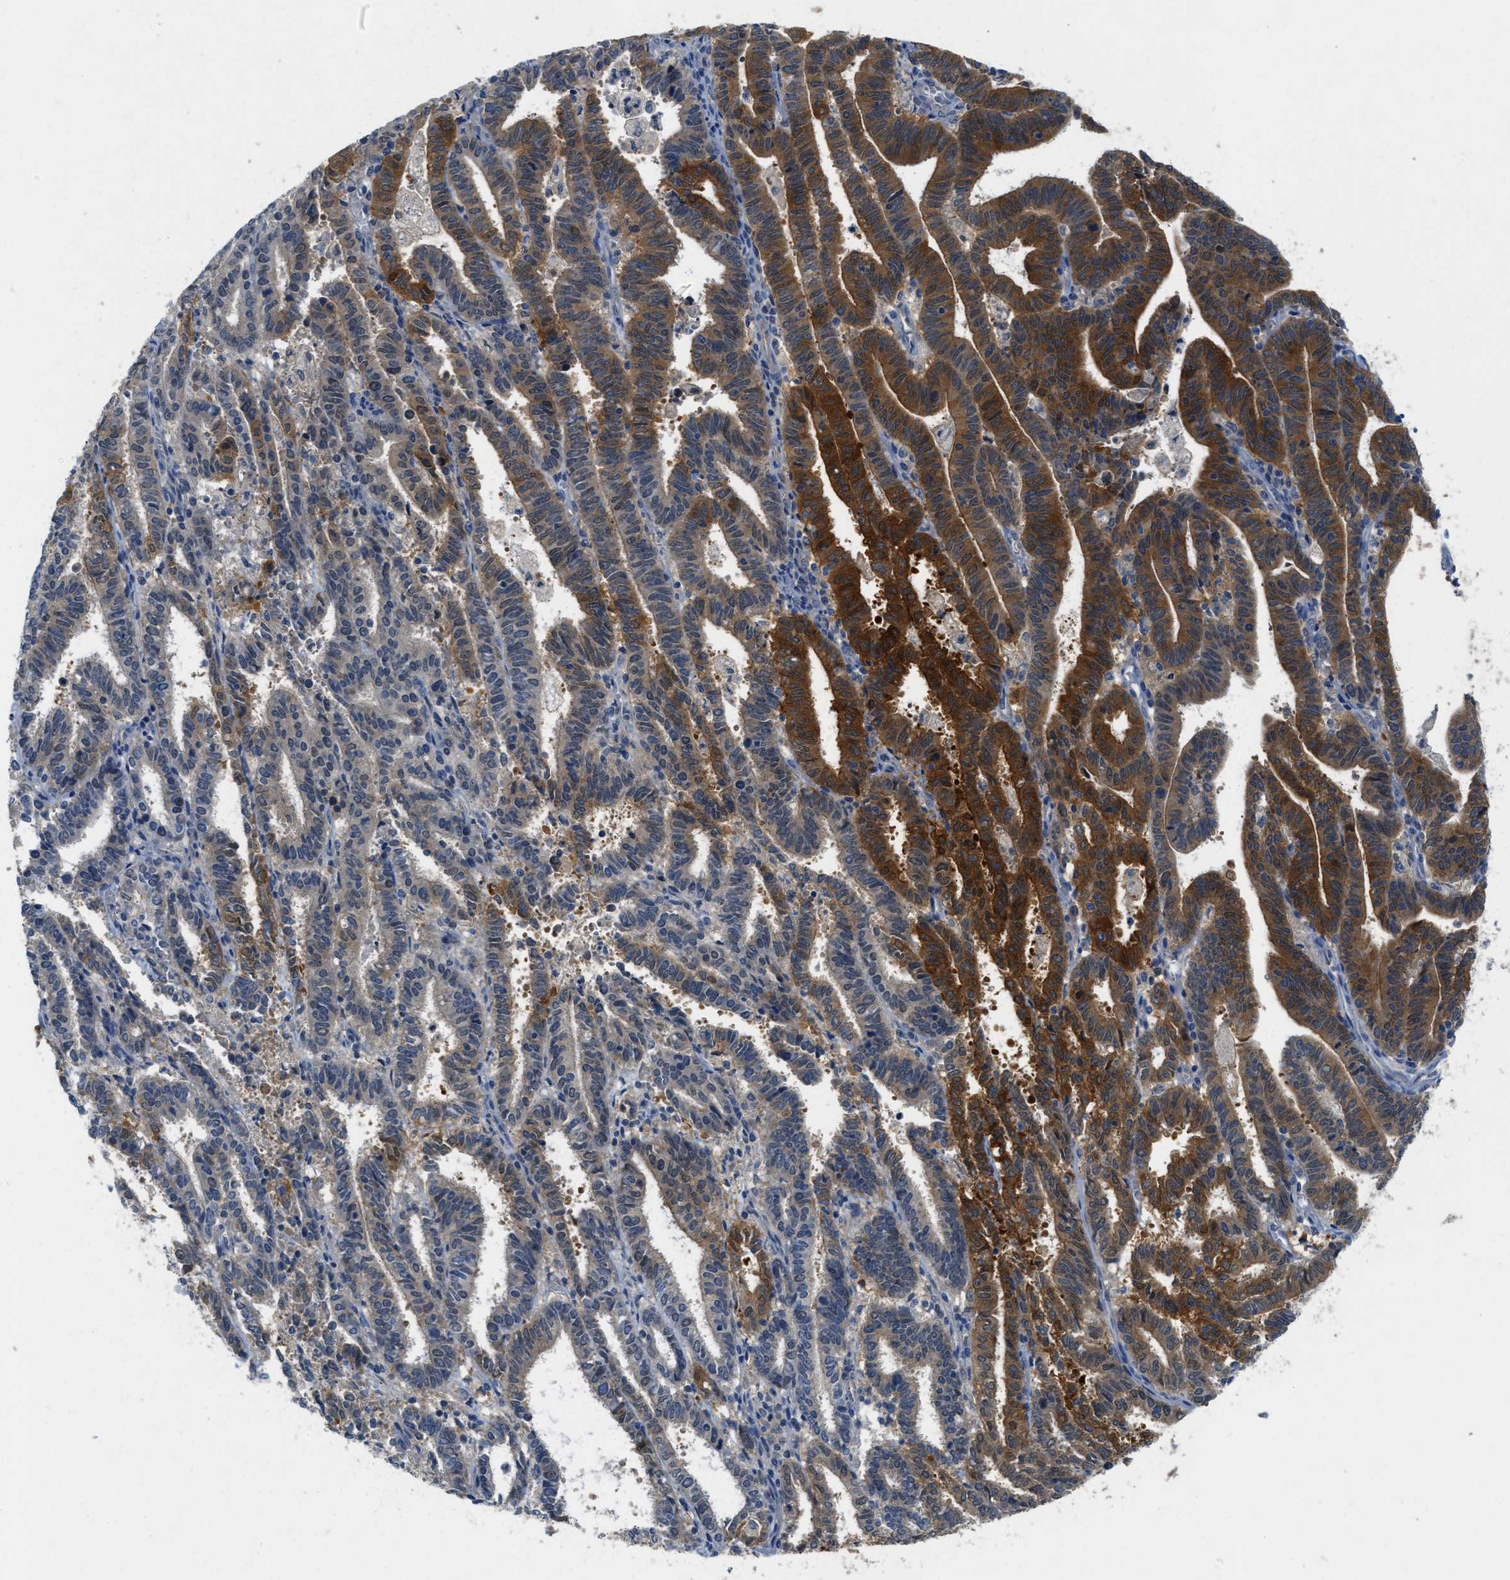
{"staining": {"intensity": "strong", "quantity": "25%-75%", "location": "cytoplasmic/membranous"}, "tissue": "endometrial cancer", "cell_type": "Tumor cells", "image_type": "cancer", "snomed": [{"axis": "morphology", "description": "Adenocarcinoma, NOS"}, {"axis": "topography", "description": "Uterus"}], "caption": "The immunohistochemical stain labels strong cytoplasmic/membranous staining in tumor cells of endometrial cancer tissue. (DAB (3,3'-diaminobenzidine) IHC, brown staining for protein, blue staining for nuclei).", "gene": "RIPK2", "patient": {"sex": "female", "age": 83}}